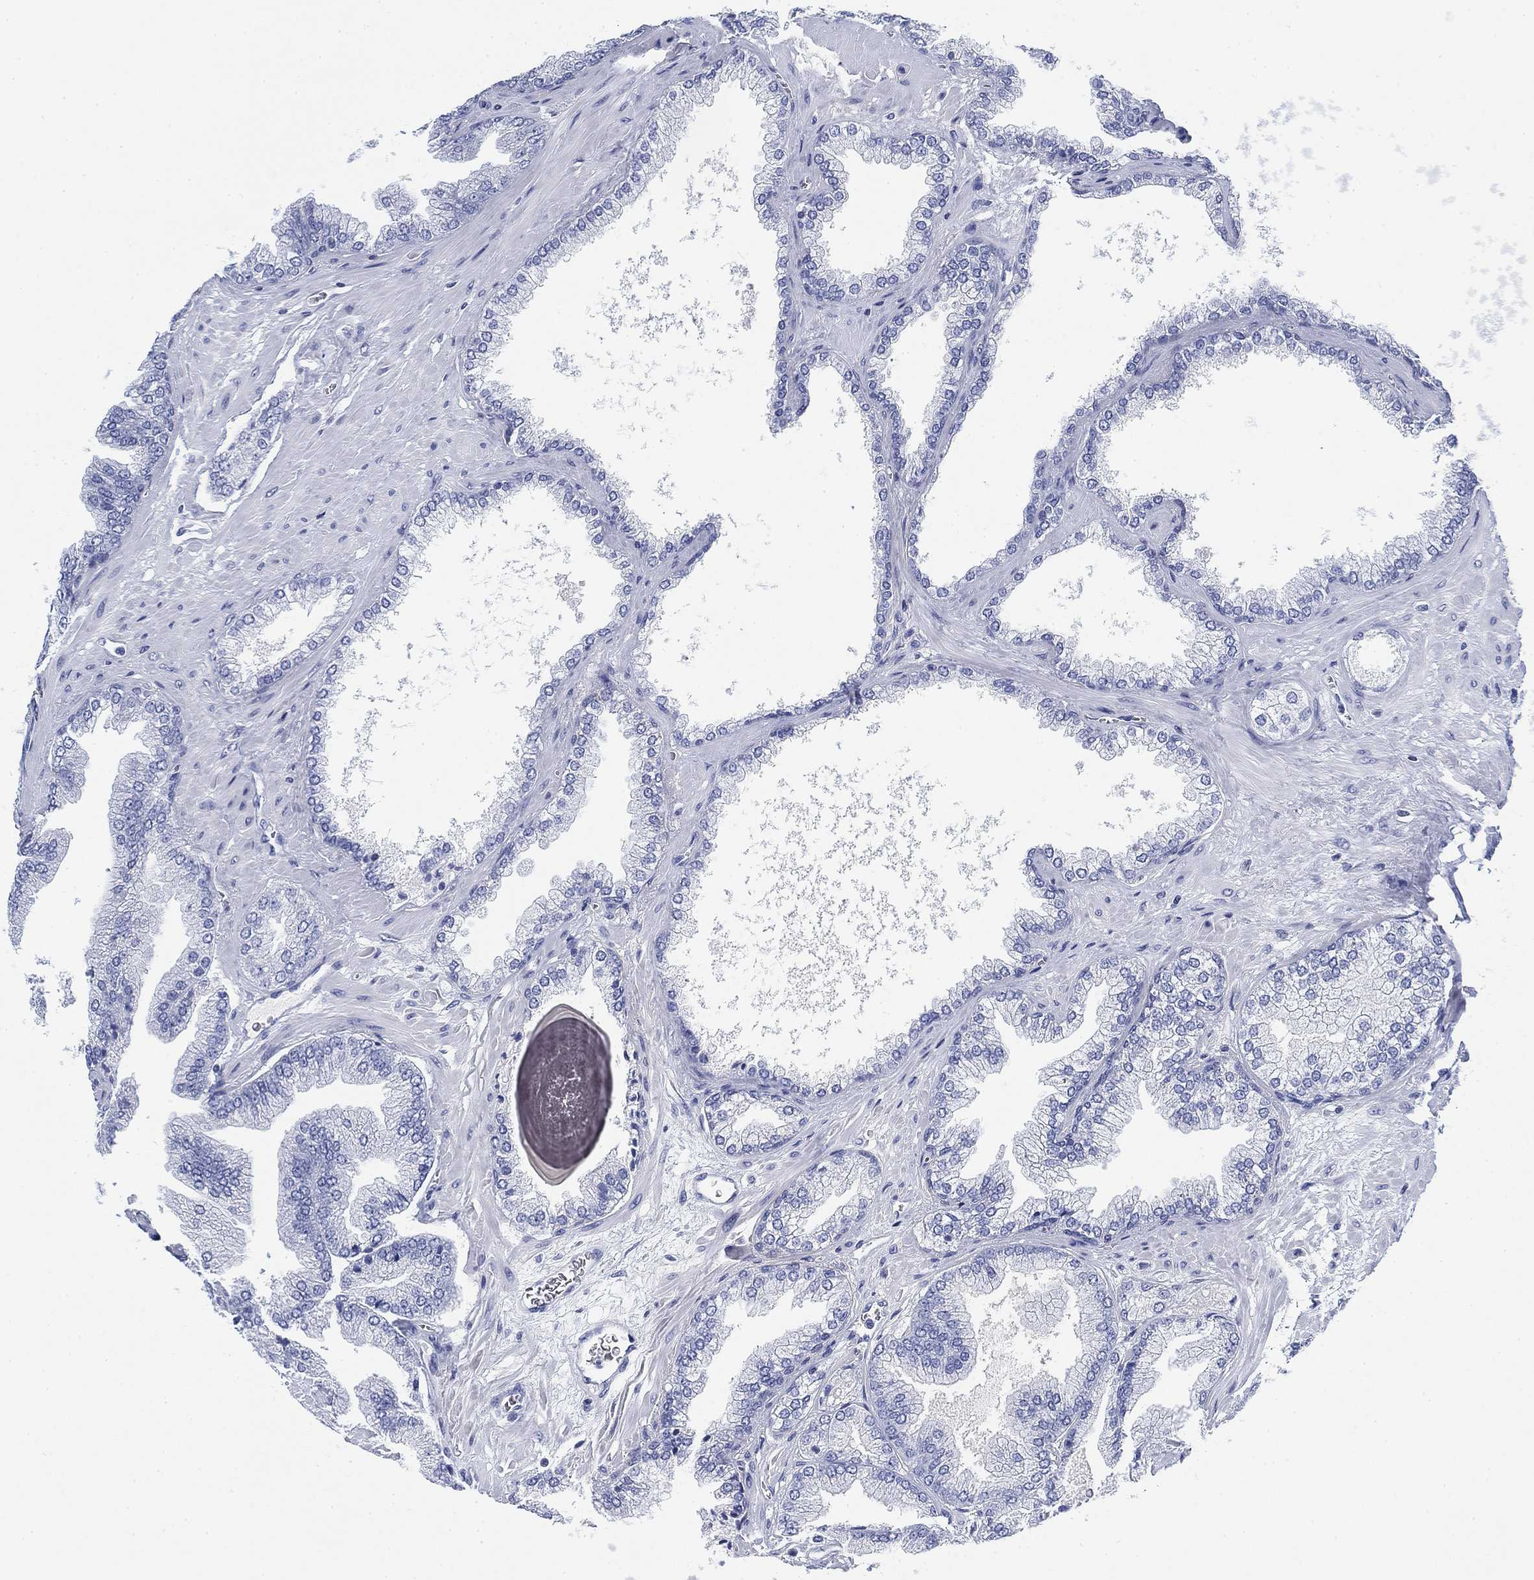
{"staining": {"intensity": "negative", "quantity": "none", "location": "none"}, "tissue": "prostate cancer", "cell_type": "Tumor cells", "image_type": "cancer", "snomed": [{"axis": "morphology", "description": "Adenocarcinoma, Low grade"}, {"axis": "topography", "description": "Prostate"}], "caption": "Immunohistochemistry (IHC) image of neoplastic tissue: low-grade adenocarcinoma (prostate) stained with DAB (3,3'-diaminobenzidine) reveals no significant protein expression in tumor cells. (DAB (3,3'-diaminobenzidine) immunohistochemistry, high magnification).", "gene": "FYB1", "patient": {"sex": "male", "age": 72}}